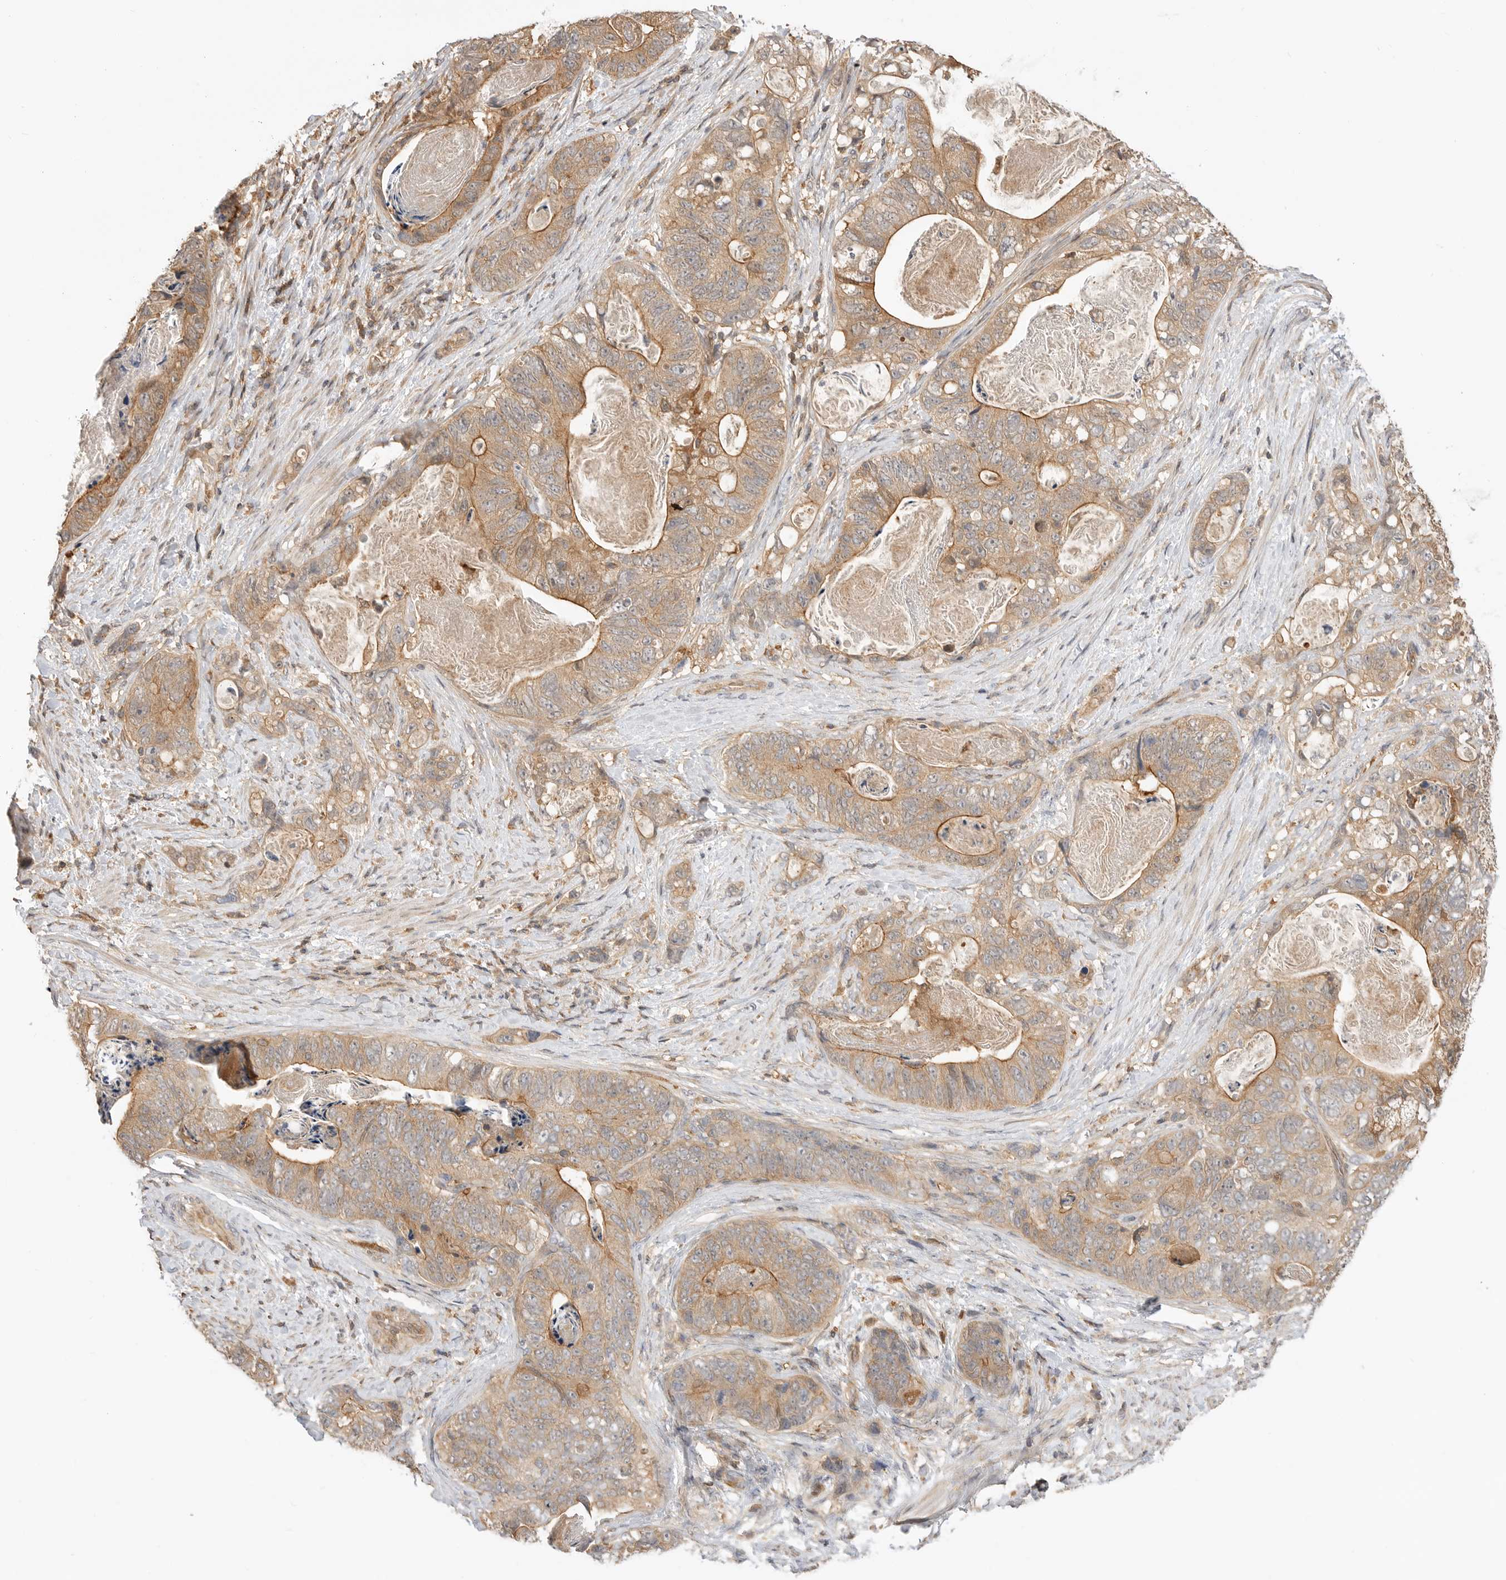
{"staining": {"intensity": "moderate", "quantity": ">75%", "location": "cytoplasmic/membranous"}, "tissue": "stomach cancer", "cell_type": "Tumor cells", "image_type": "cancer", "snomed": [{"axis": "morphology", "description": "Normal tissue, NOS"}, {"axis": "morphology", "description": "Adenocarcinoma, NOS"}, {"axis": "topography", "description": "Stomach"}], "caption": "Protein staining of stomach cancer tissue exhibits moderate cytoplasmic/membranous positivity in approximately >75% of tumor cells.", "gene": "CLDN12", "patient": {"sex": "female", "age": 89}}